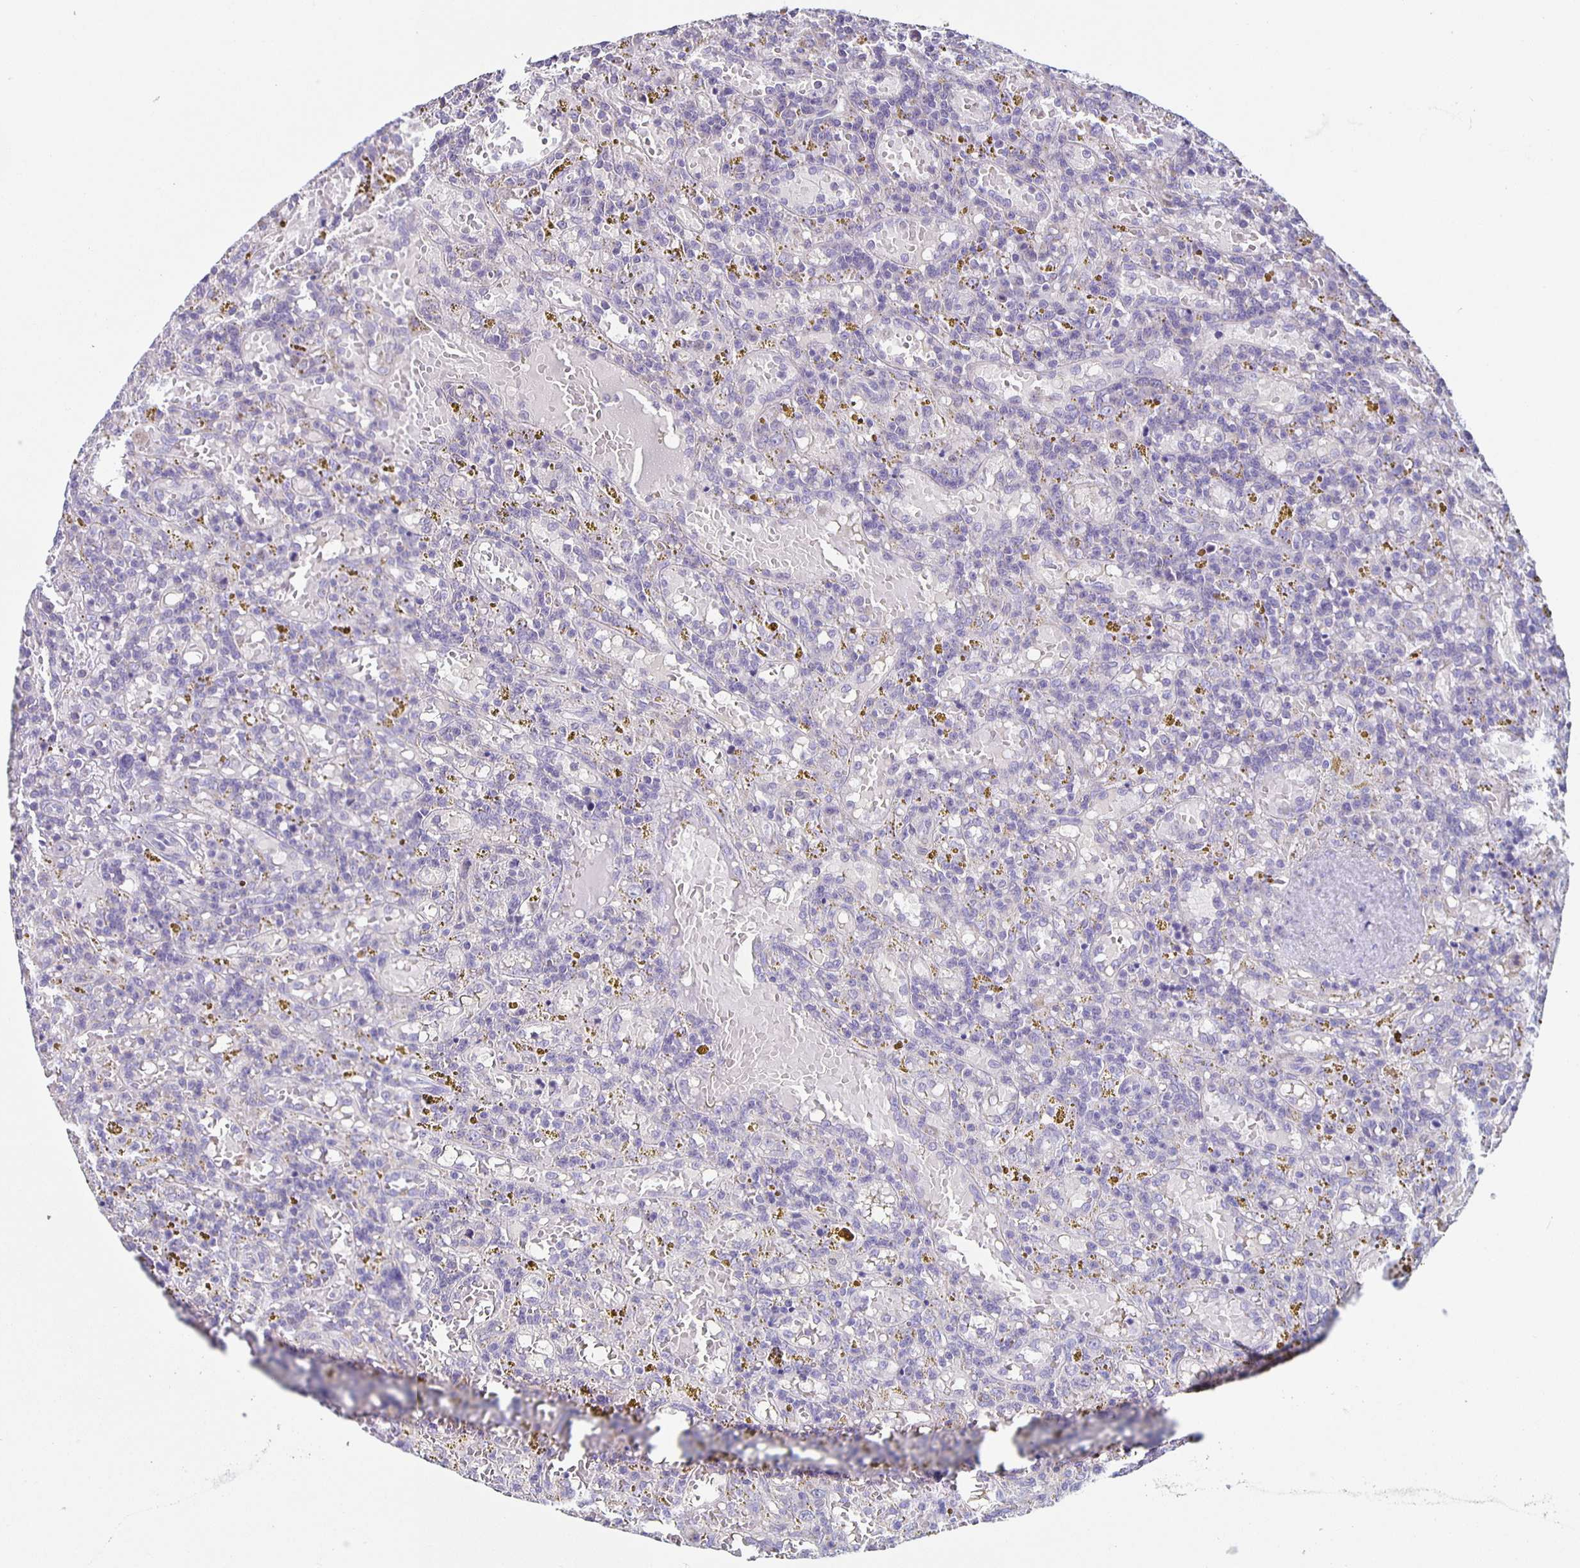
{"staining": {"intensity": "negative", "quantity": "none", "location": "none"}, "tissue": "lymphoma", "cell_type": "Tumor cells", "image_type": "cancer", "snomed": [{"axis": "morphology", "description": "Malignant lymphoma, non-Hodgkin's type, Low grade"}, {"axis": "topography", "description": "Spleen"}], "caption": "DAB immunohistochemical staining of low-grade malignant lymphoma, non-Hodgkin's type shows no significant staining in tumor cells.", "gene": "TPPP", "patient": {"sex": "female", "age": 65}}